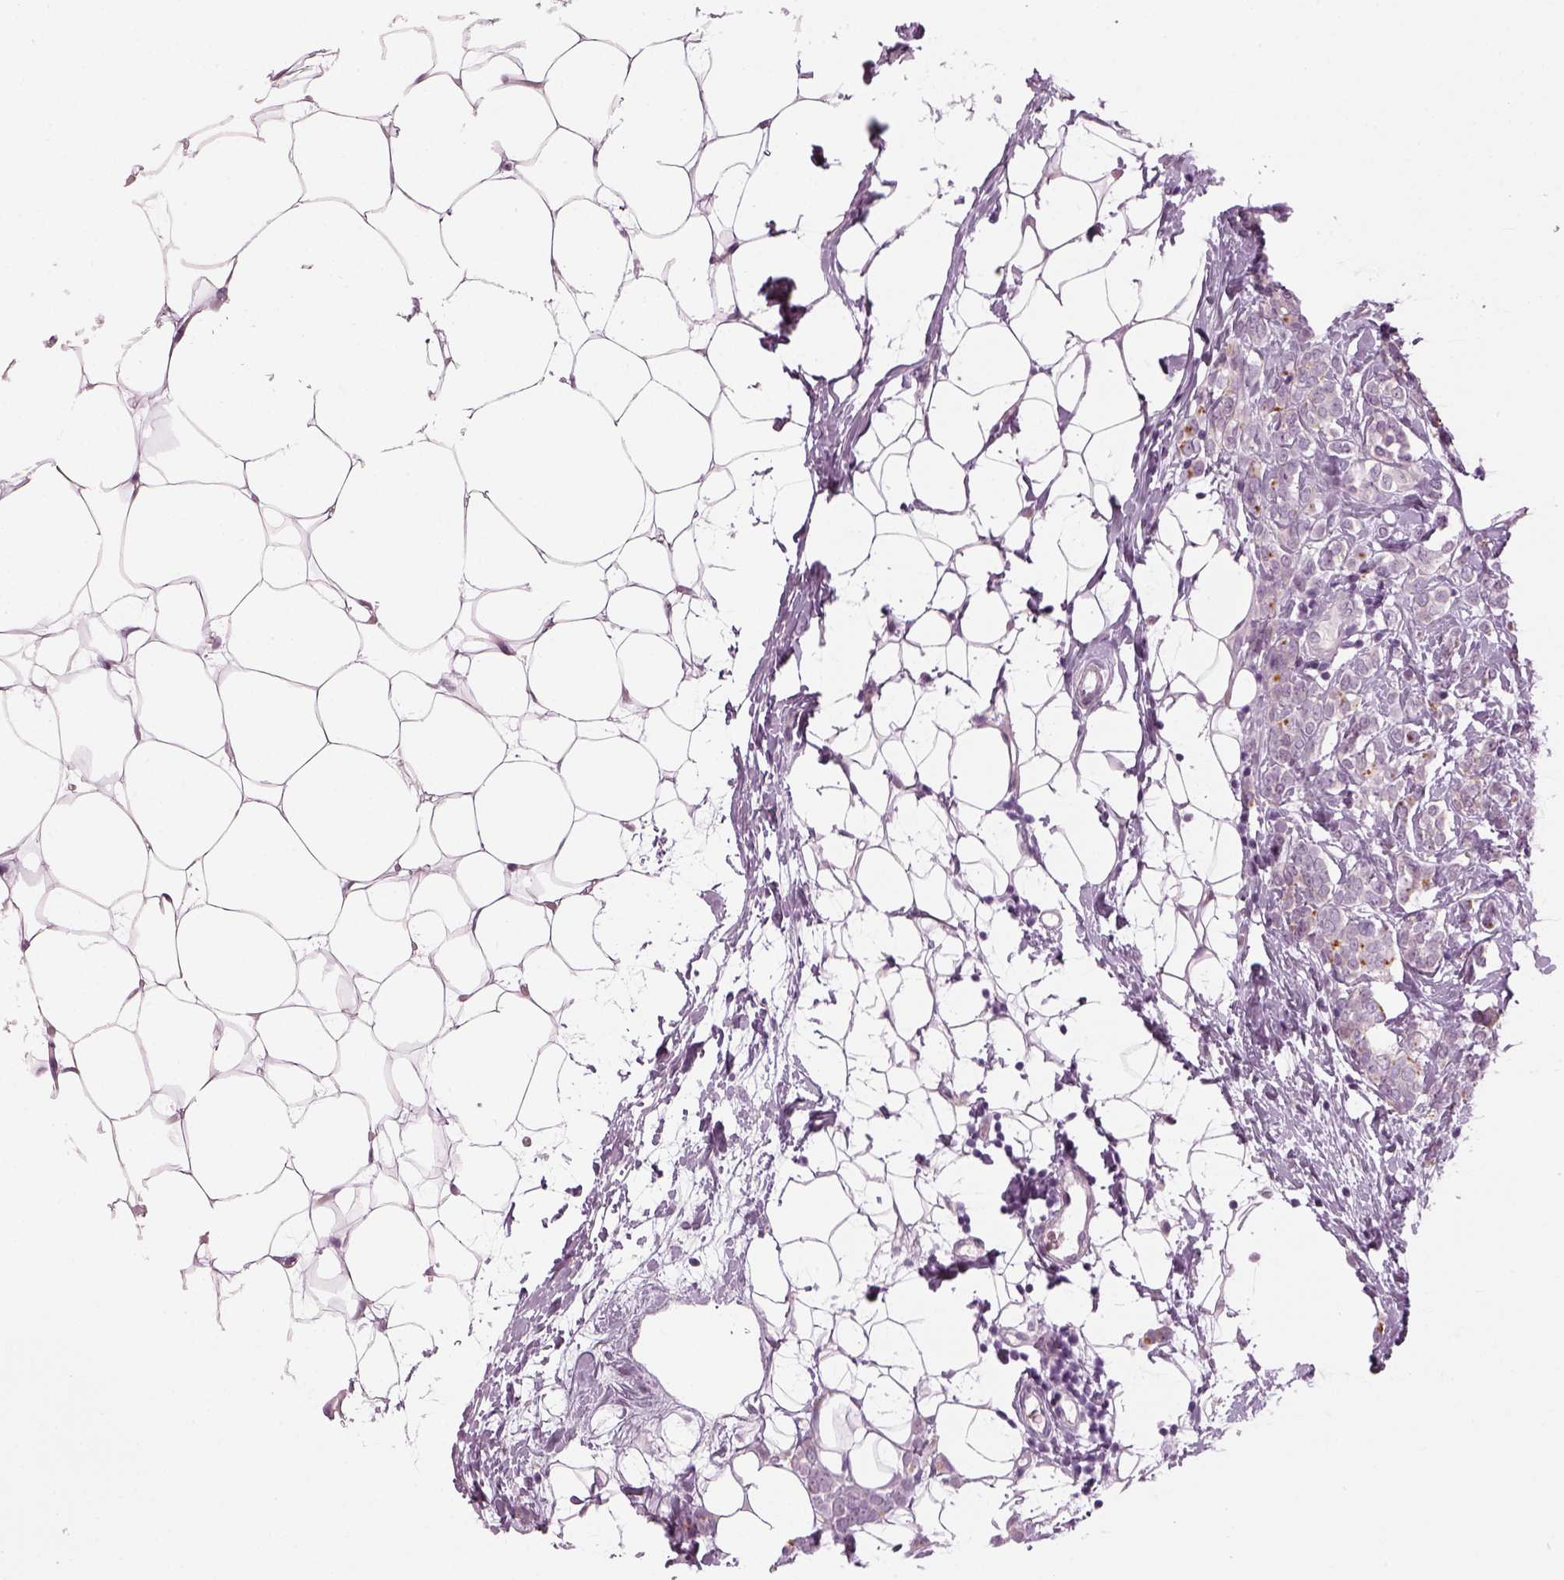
{"staining": {"intensity": "negative", "quantity": "none", "location": "none"}, "tissue": "breast cancer", "cell_type": "Tumor cells", "image_type": "cancer", "snomed": [{"axis": "morphology", "description": "Lobular carcinoma"}, {"axis": "topography", "description": "Breast"}], "caption": "Tumor cells are negative for protein expression in human lobular carcinoma (breast). (Brightfield microscopy of DAB immunohistochemistry at high magnification).", "gene": "LRRIQ3", "patient": {"sex": "female", "age": 49}}